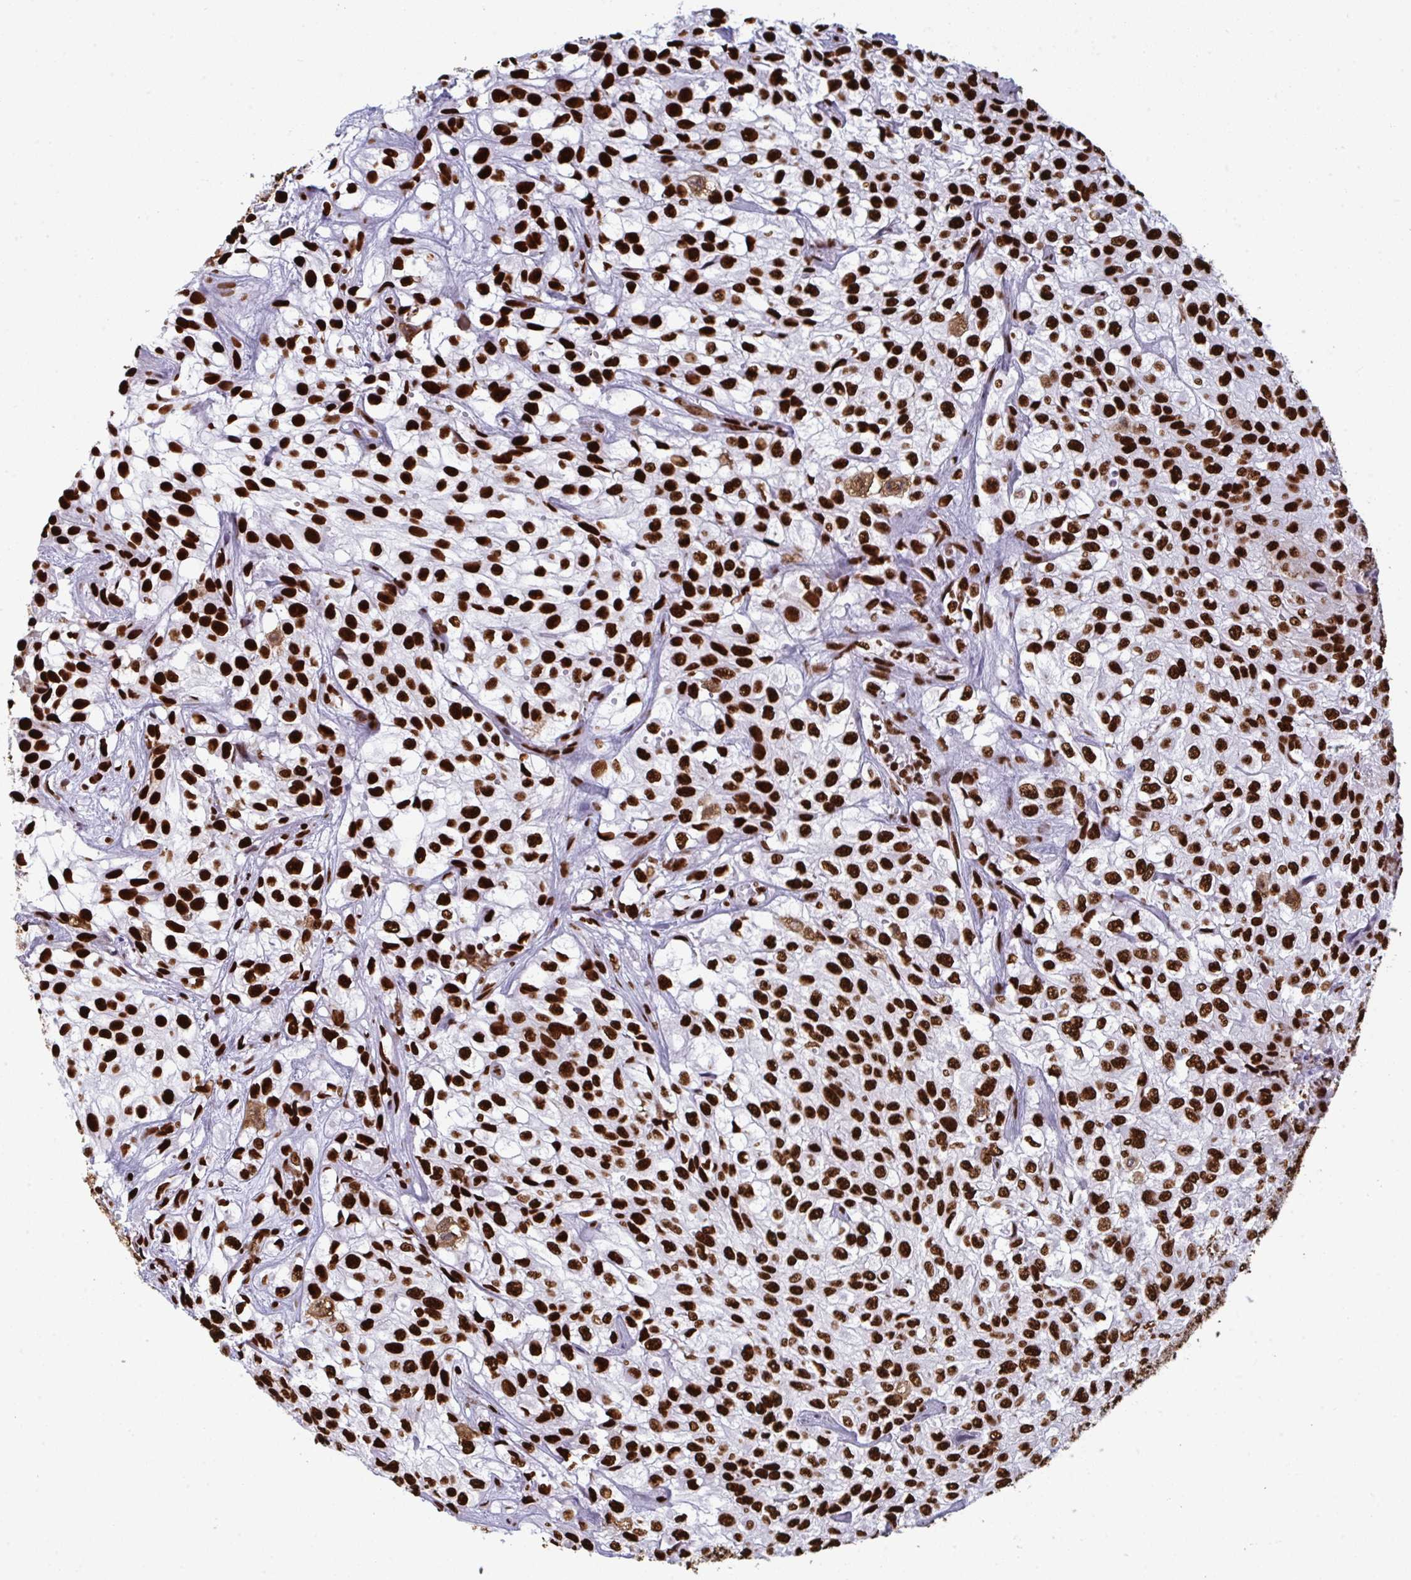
{"staining": {"intensity": "strong", "quantity": ">75%", "location": "nuclear"}, "tissue": "urothelial cancer", "cell_type": "Tumor cells", "image_type": "cancer", "snomed": [{"axis": "morphology", "description": "Urothelial carcinoma, High grade"}, {"axis": "topography", "description": "Urinary bladder"}], "caption": "Urothelial carcinoma (high-grade) tissue displays strong nuclear staining in approximately >75% of tumor cells, visualized by immunohistochemistry.", "gene": "GAR1", "patient": {"sex": "male", "age": 56}}